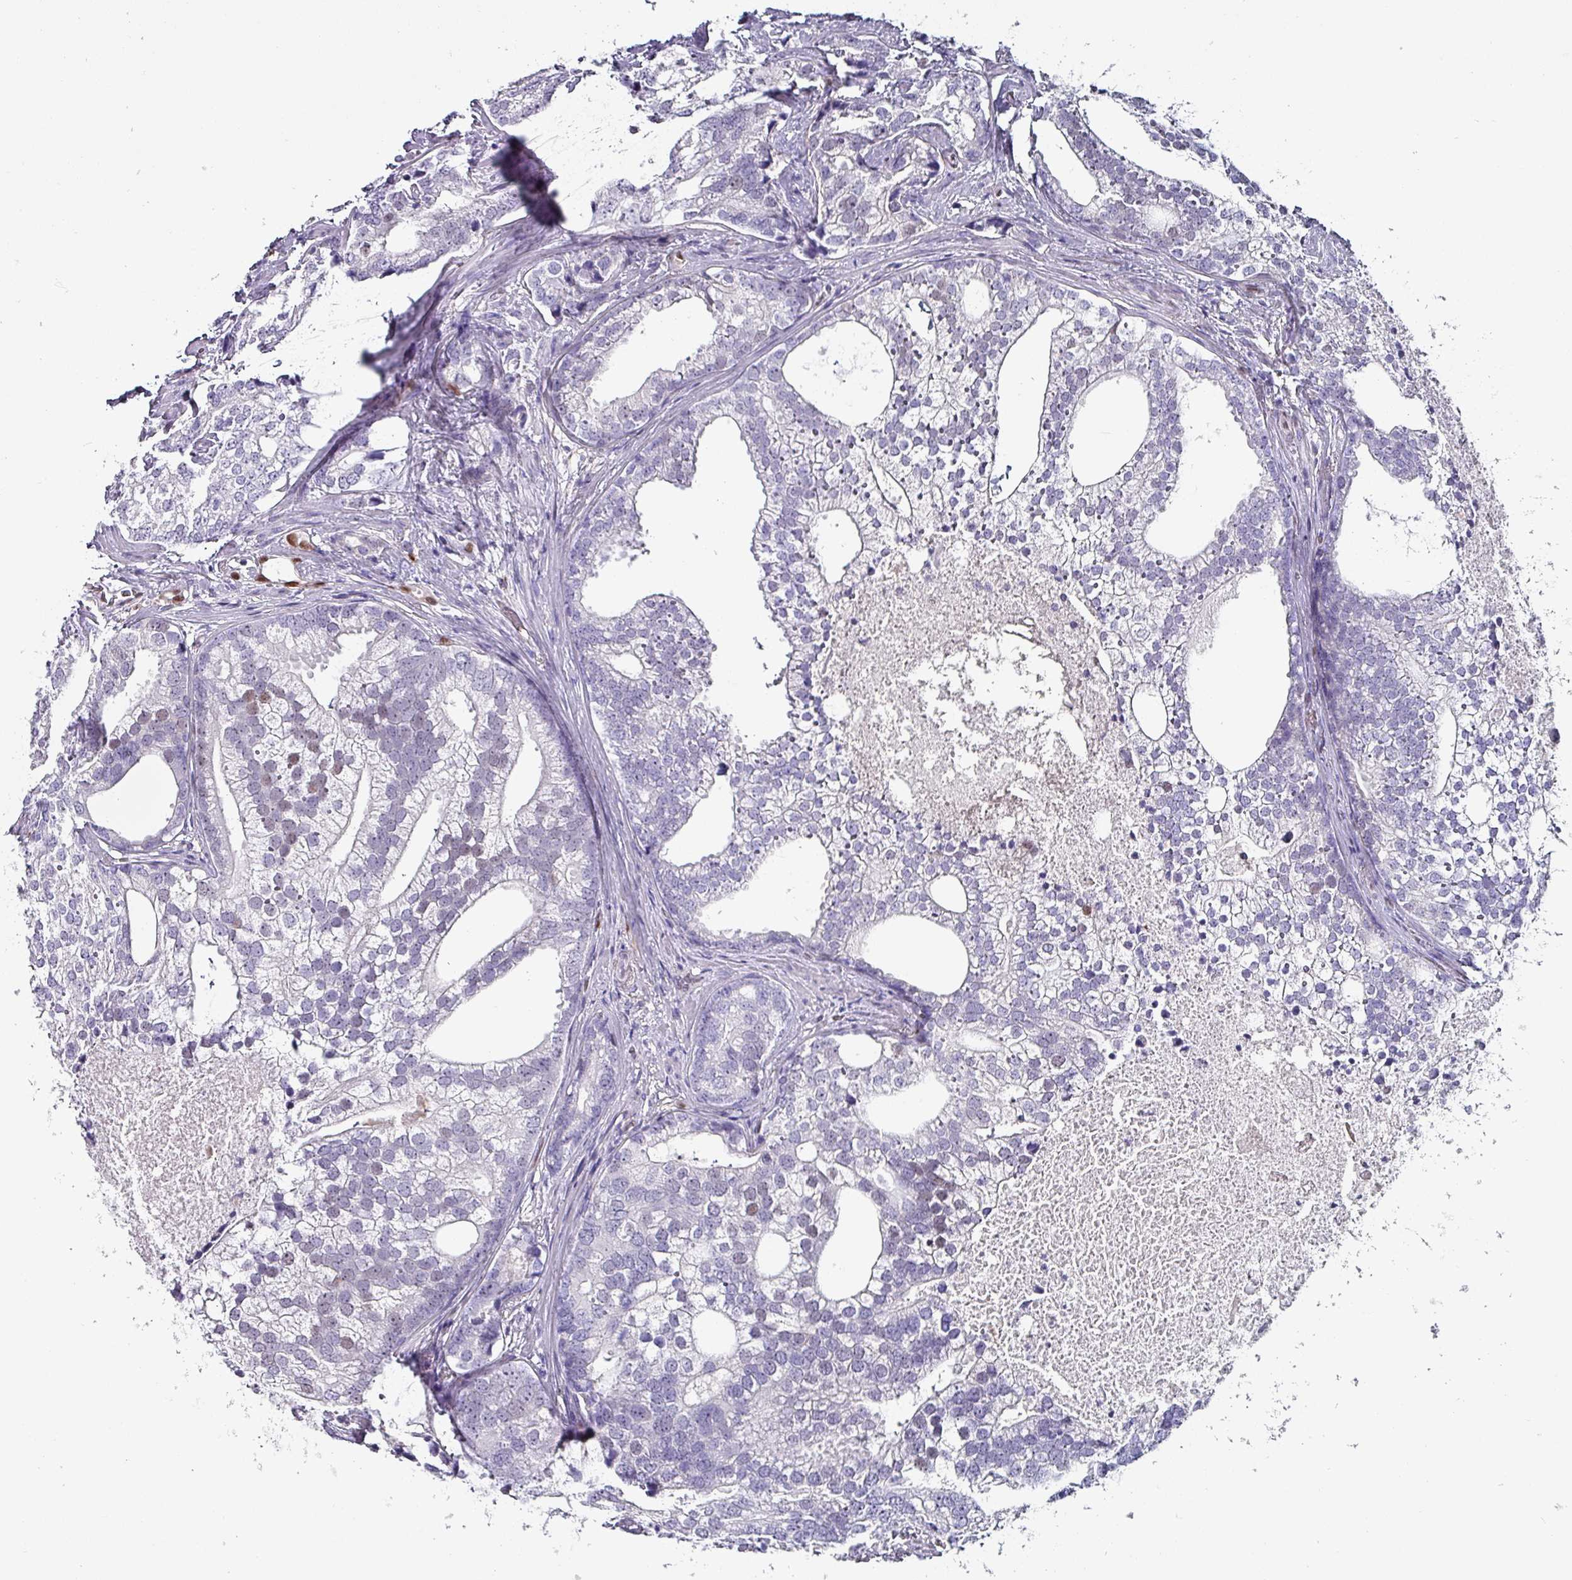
{"staining": {"intensity": "weak", "quantity": "<25%", "location": "nuclear"}, "tissue": "prostate cancer", "cell_type": "Tumor cells", "image_type": "cancer", "snomed": [{"axis": "morphology", "description": "Adenocarcinoma, High grade"}, {"axis": "topography", "description": "Prostate"}], "caption": "A micrograph of human prostate cancer is negative for staining in tumor cells.", "gene": "ZNF816-ZNF321P", "patient": {"sex": "male", "age": 75}}